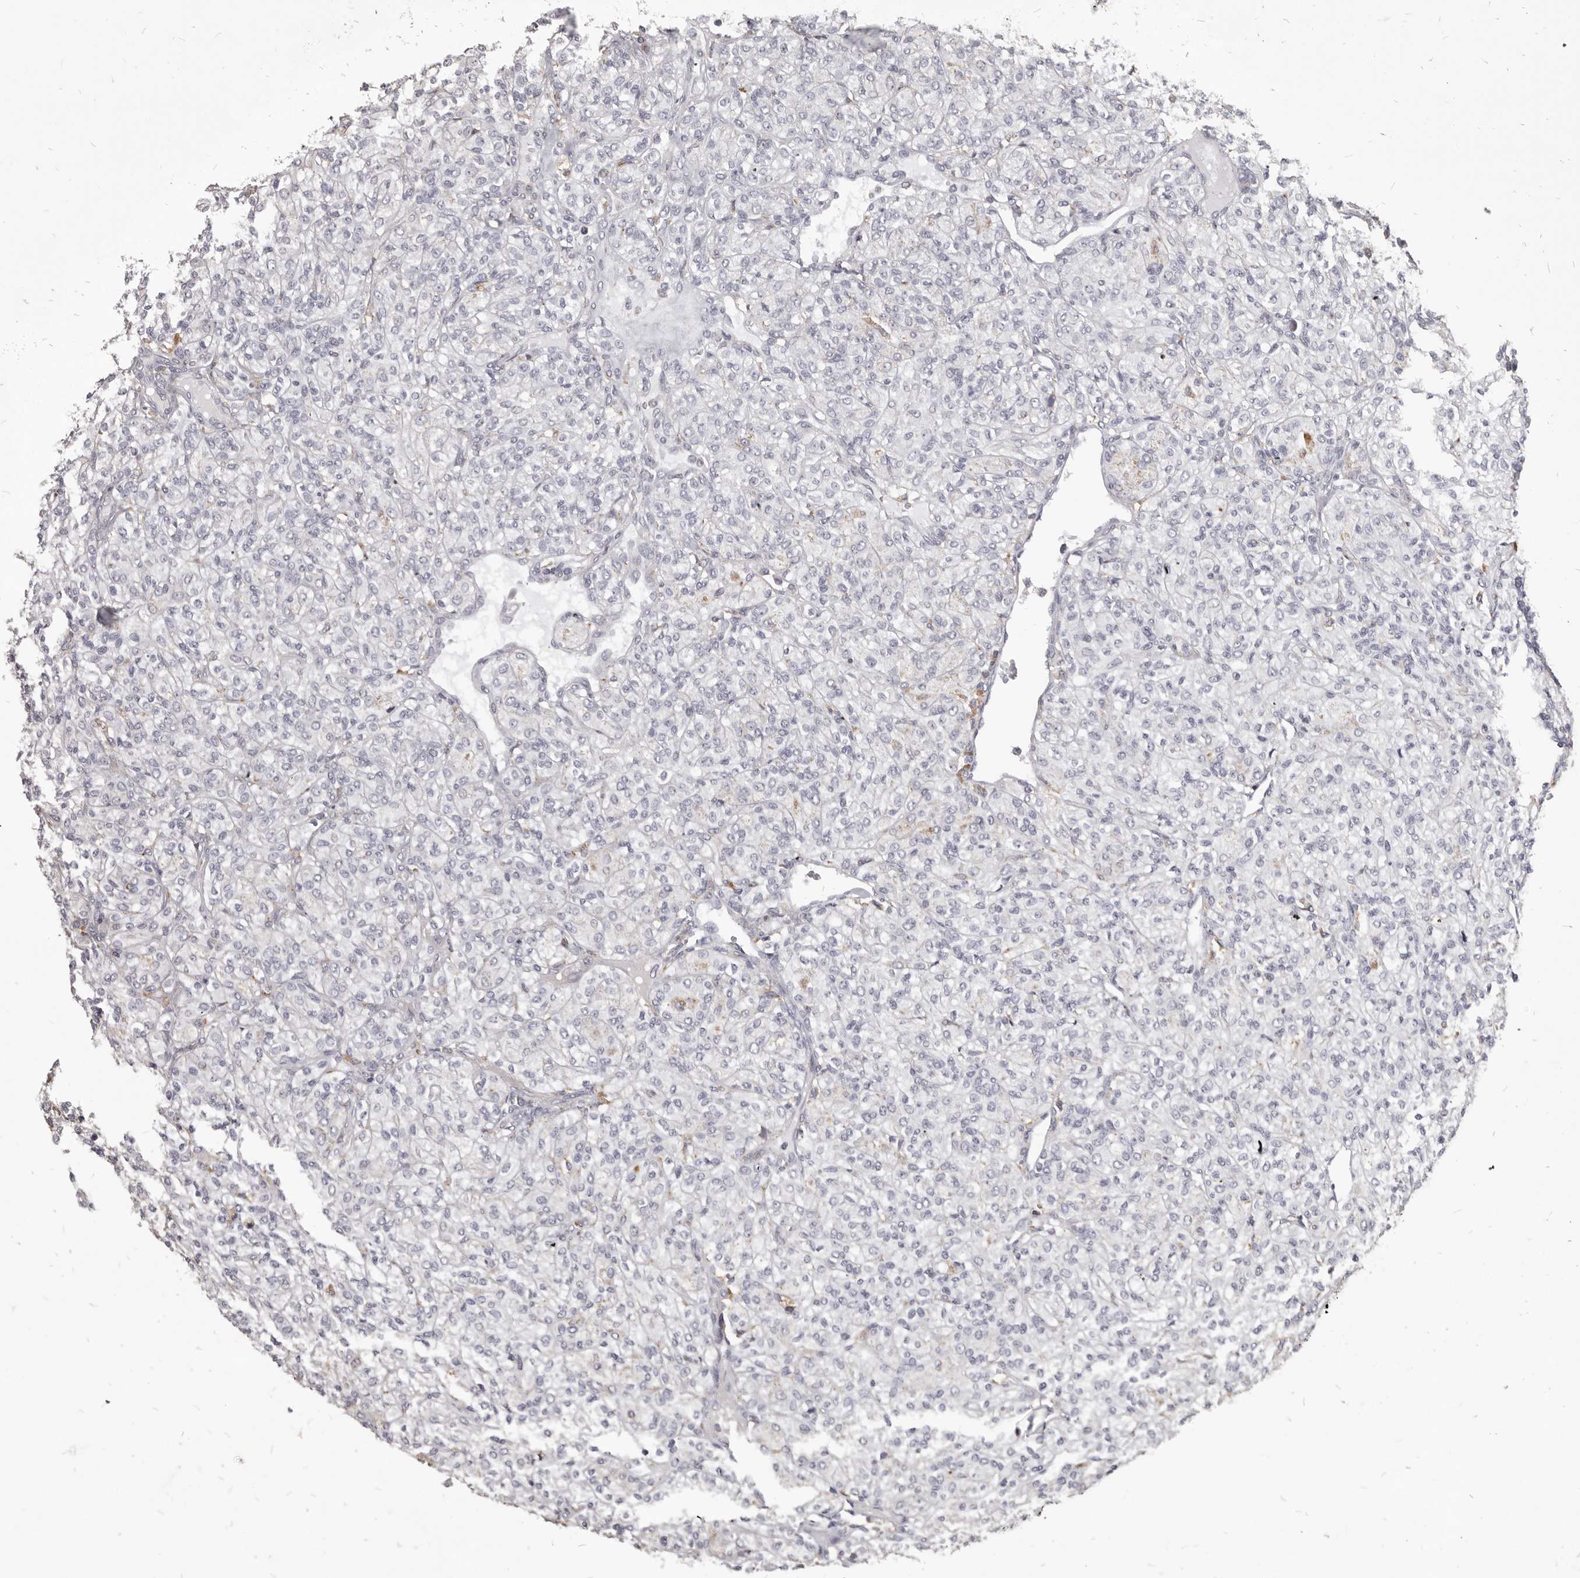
{"staining": {"intensity": "negative", "quantity": "none", "location": "none"}, "tissue": "renal cancer", "cell_type": "Tumor cells", "image_type": "cancer", "snomed": [{"axis": "morphology", "description": "Adenocarcinoma, NOS"}, {"axis": "topography", "description": "Kidney"}], "caption": "IHC photomicrograph of neoplastic tissue: renal cancer (adenocarcinoma) stained with DAB (3,3'-diaminobenzidine) shows no significant protein positivity in tumor cells.", "gene": "PI4K2A", "patient": {"sex": "male", "age": 77}}